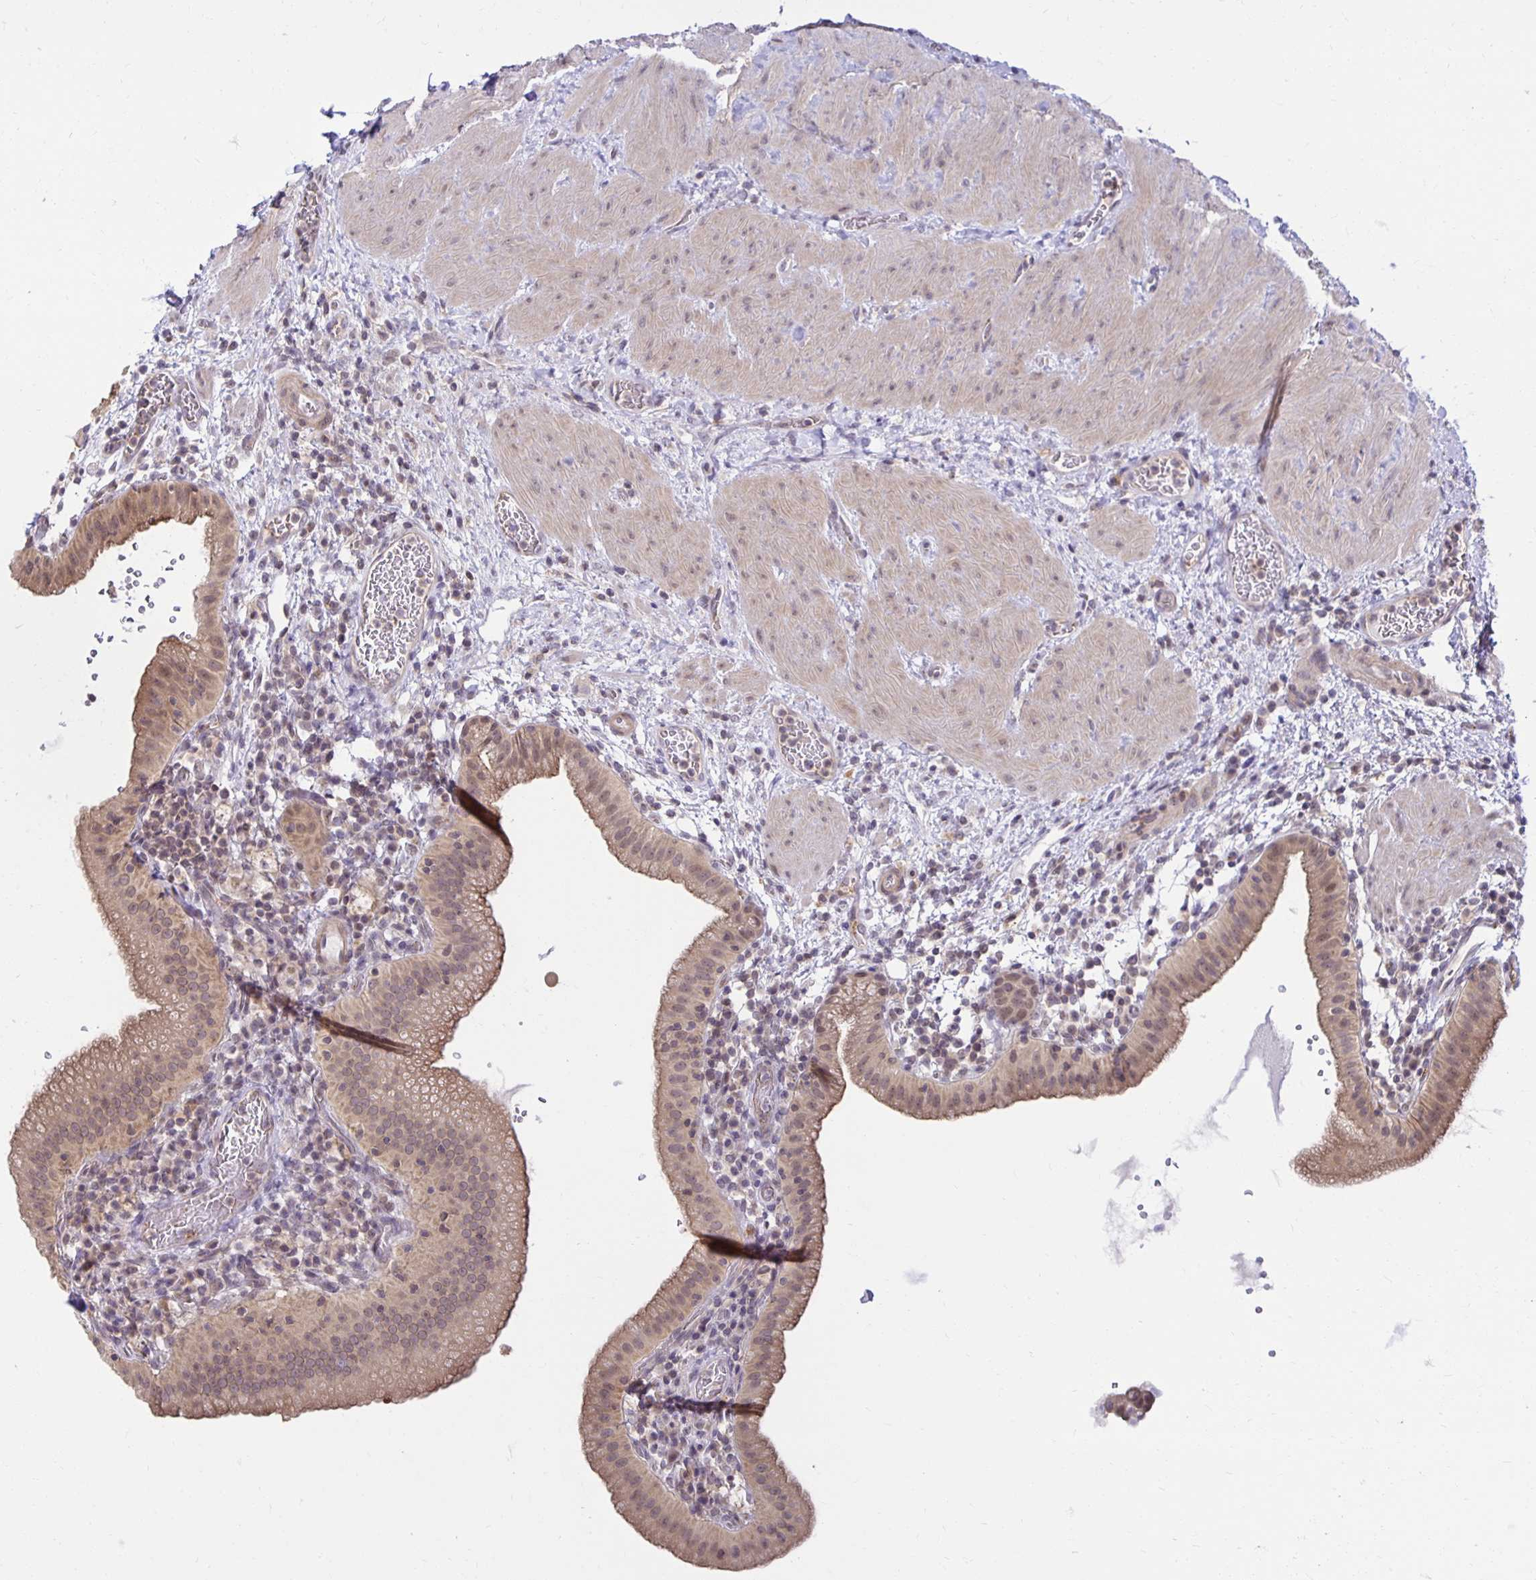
{"staining": {"intensity": "moderate", "quantity": ">75%", "location": "cytoplasmic/membranous"}, "tissue": "gallbladder", "cell_type": "Glandular cells", "image_type": "normal", "snomed": [{"axis": "morphology", "description": "Normal tissue, NOS"}, {"axis": "topography", "description": "Gallbladder"}], "caption": "About >75% of glandular cells in normal human gallbladder exhibit moderate cytoplasmic/membranous protein positivity as visualized by brown immunohistochemical staining.", "gene": "MIEN1", "patient": {"sex": "male", "age": 26}}